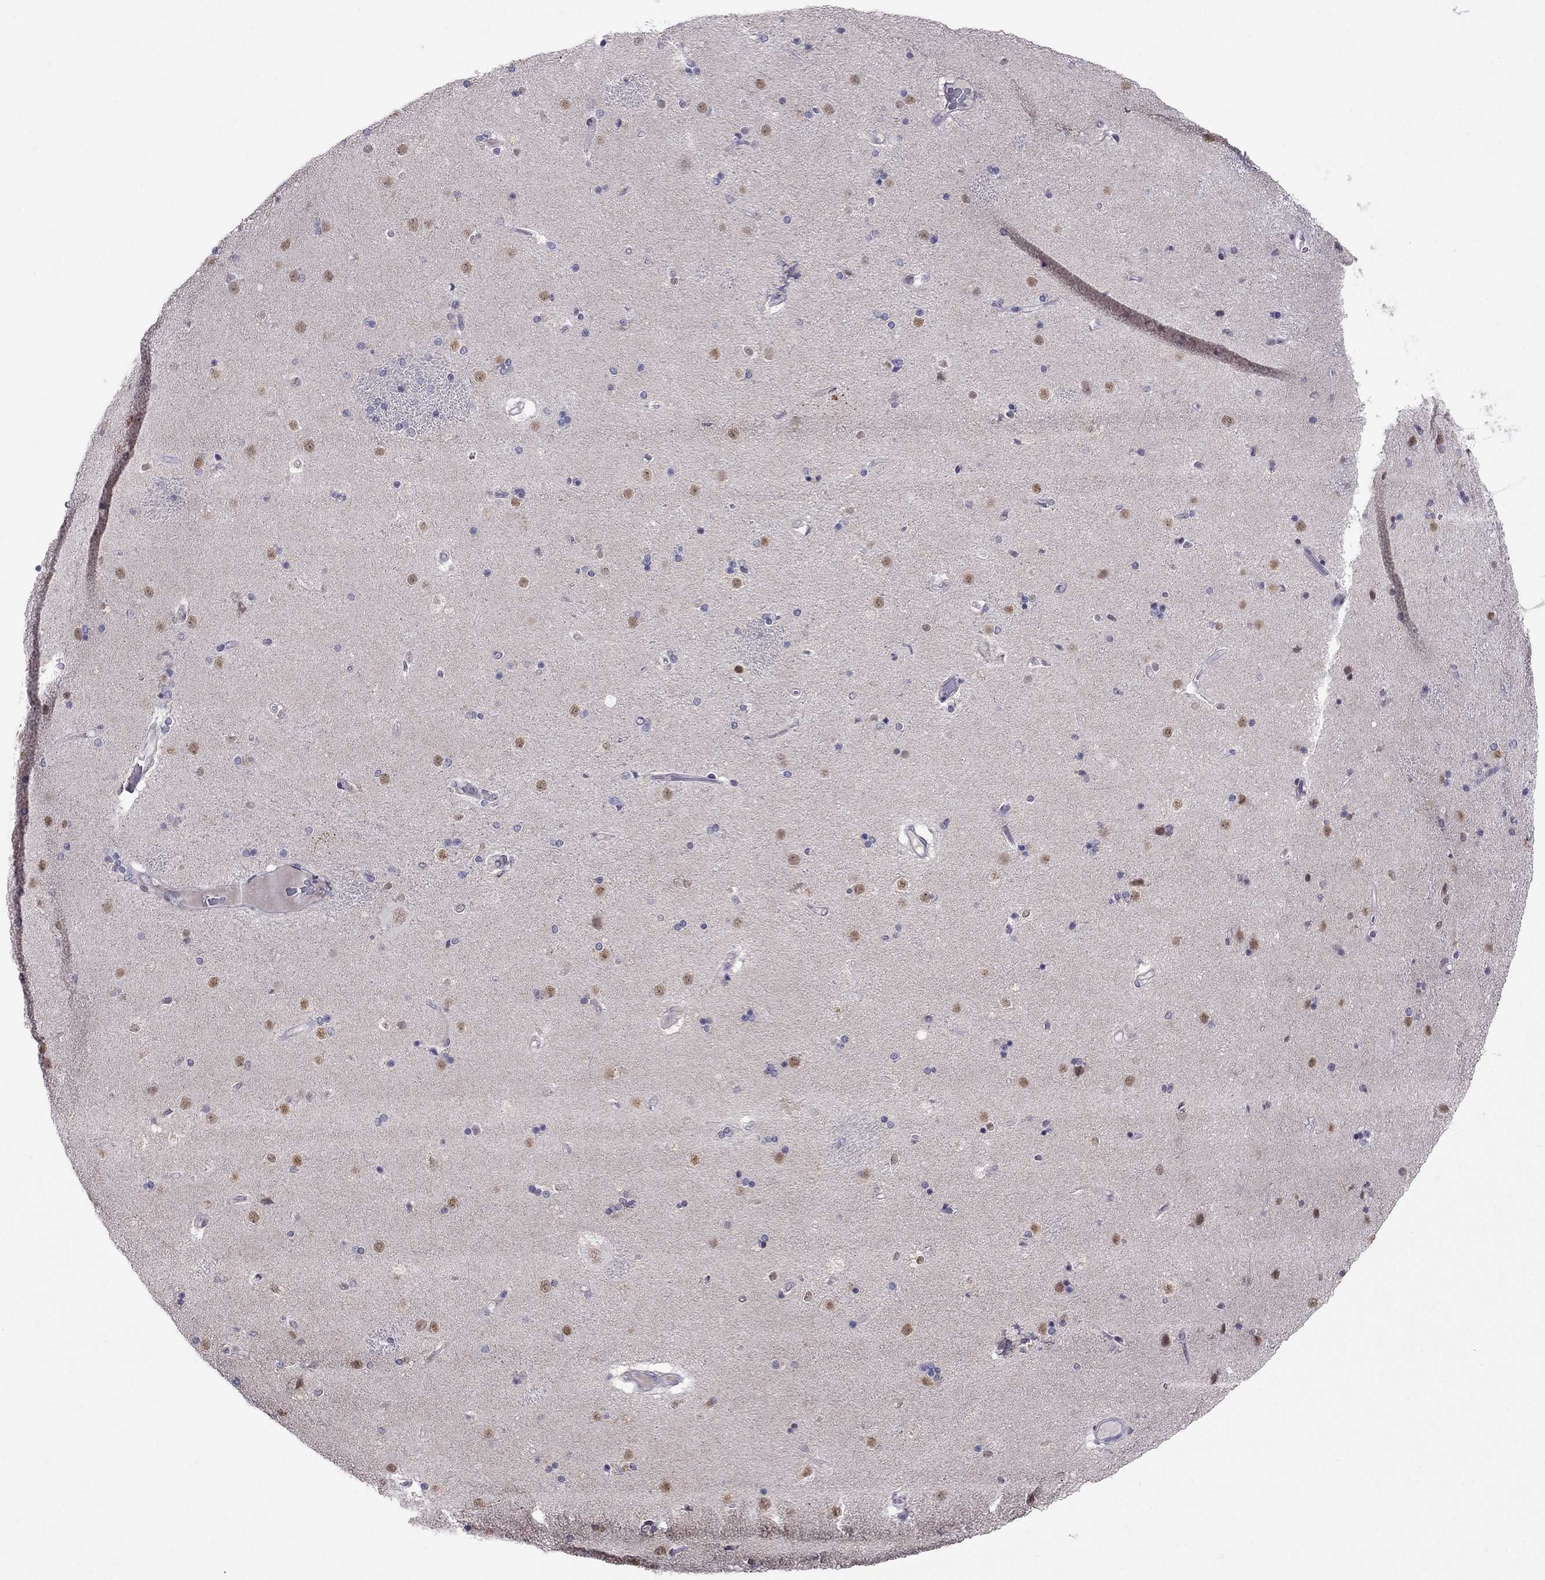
{"staining": {"intensity": "negative", "quantity": "none", "location": "none"}, "tissue": "caudate", "cell_type": "Glial cells", "image_type": "normal", "snomed": [{"axis": "morphology", "description": "Normal tissue, NOS"}, {"axis": "topography", "description": "Lateral ventricle wall"}], "caption": "Immunohistochemistry (IHC) image of benign human caudate stained for a protein (brown), which exhibits no staining in glial cells.", "gene": "MYO3B", "patient": {"sex": "female", "age": 71}}